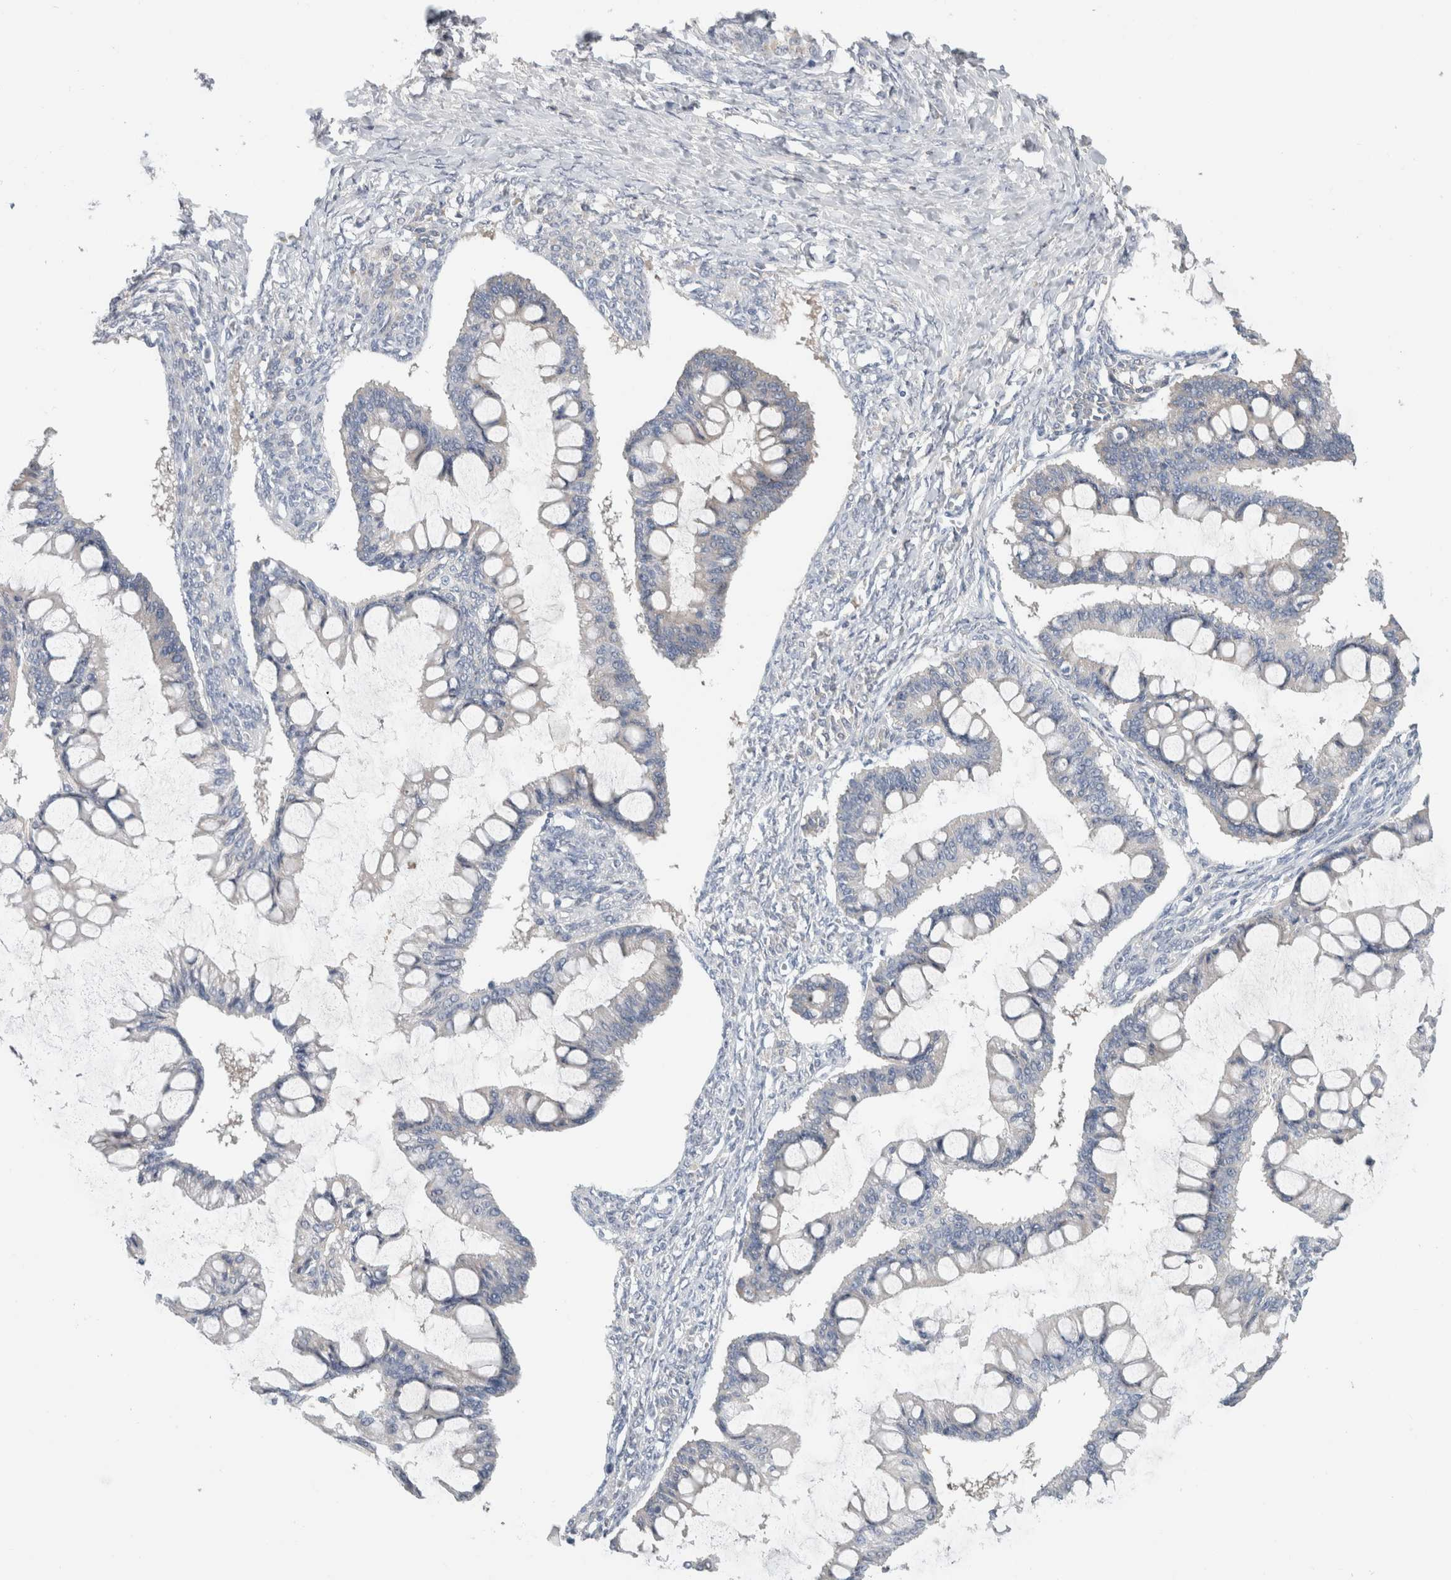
{"staining": {"intensity": "negative", "quantity": "none", "location": "none"}, "tissue": "ovarian cancer", "cell_type": "Tumor cells", "image_type": "cancer", "snomed": [{"axis": "morphology", "description": "Cystadenocarcinoma, mucinous, NOS"}, {"axis": "topography", "description": "Ovary"}], "caption": "Protein analysis of mucinous cystadenocarcinoma (ovarian) exhibits no significant positivity in tumor cells.", "gene": "SCGB1A1", "patient": {"sex": "female", "age": 73}}